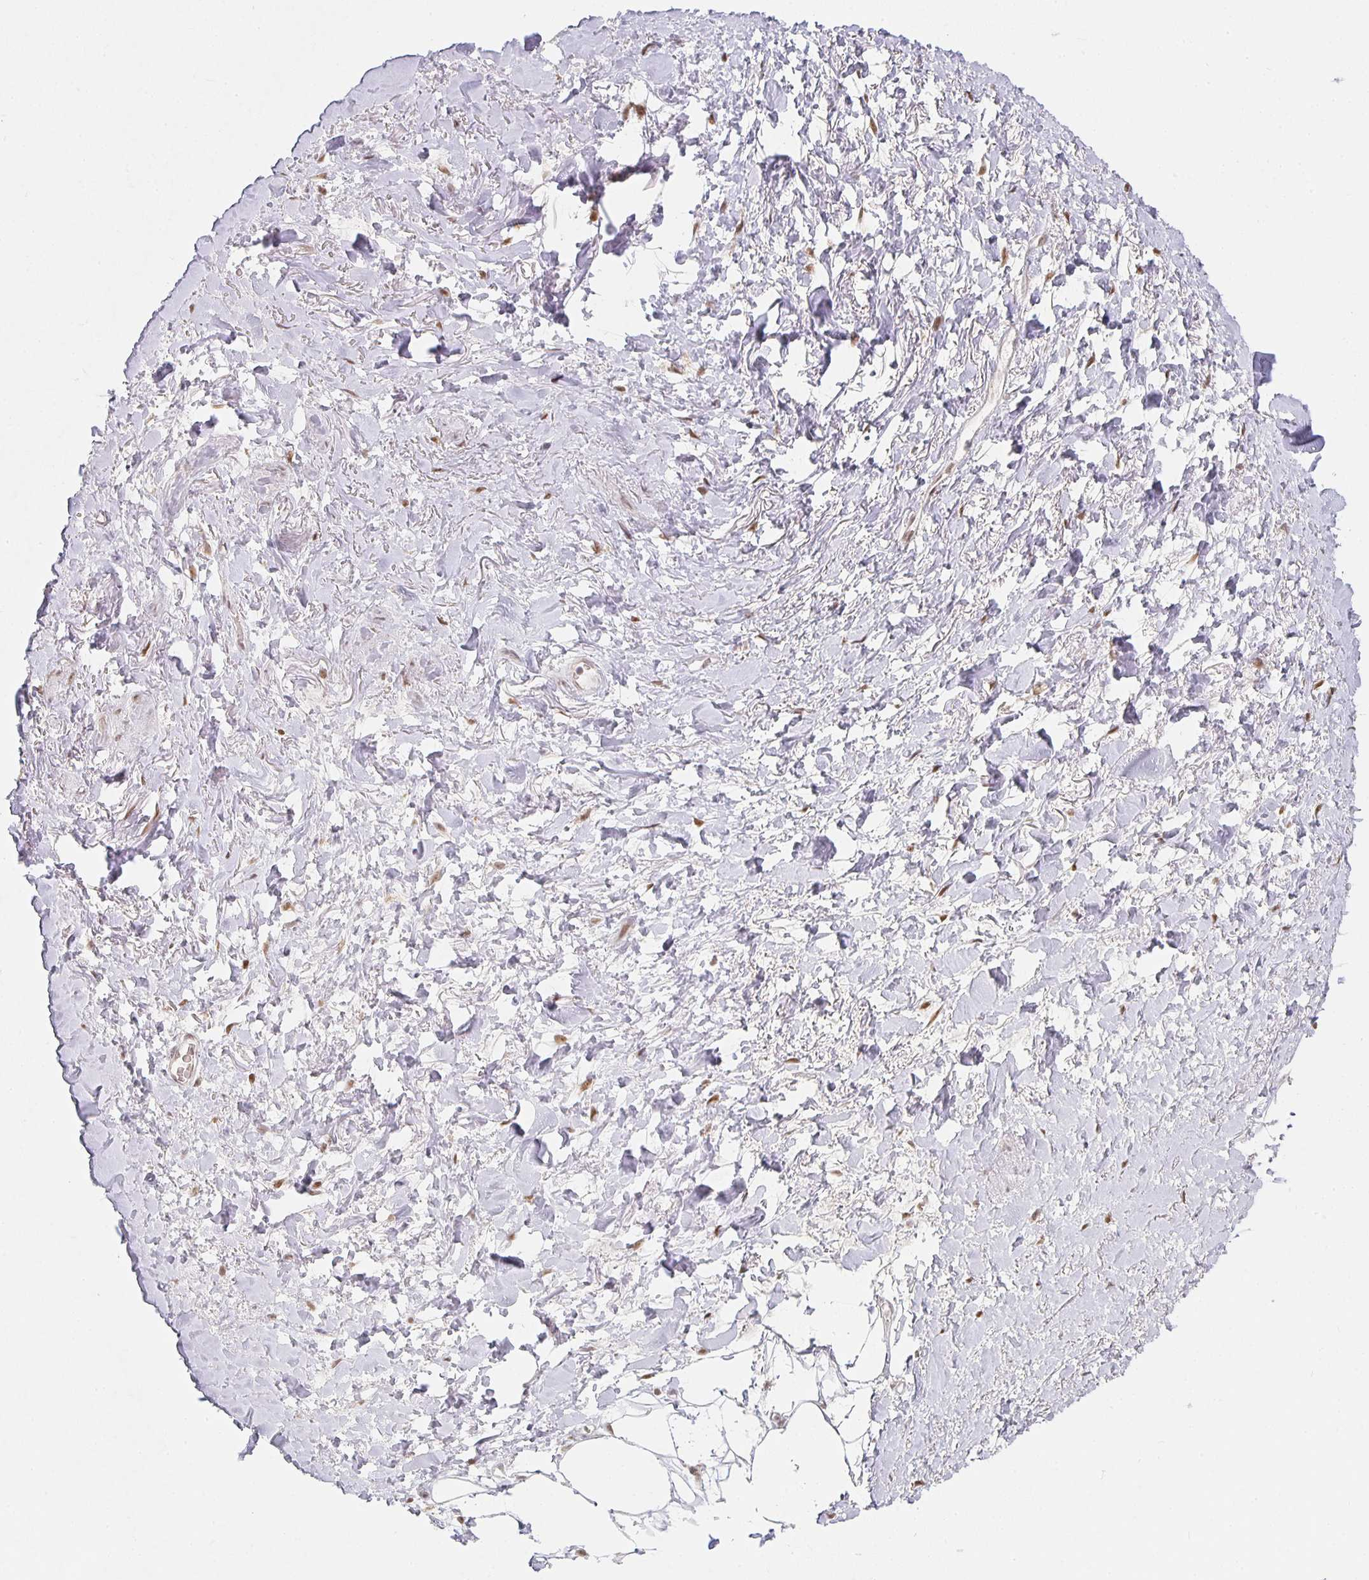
{"staining": {"intensity": "moderate", "quantity": "<25%", "location": "nuclear"}, "tissue": "adipose tissue", "cell_type": "Adipocytes", "image_type": "normal", "snomed": [{"axis": "morphology", "description": "Normal tissue, NOS"}, {"axis": "topography", "description": "Vagina"}, {"axis": "topography", "description": "Peripheral nerve tissue"}], "caption": "Adipose tissue stained with DAB IHC exhibits low levels of moderate nuclear positivity in about <25% of adipocytes. (brown staining indicates protein expression, while blue staining denotes nuclei).", "gene": "SMARCA2", "patient": {"sex": "female", "age": 71}}